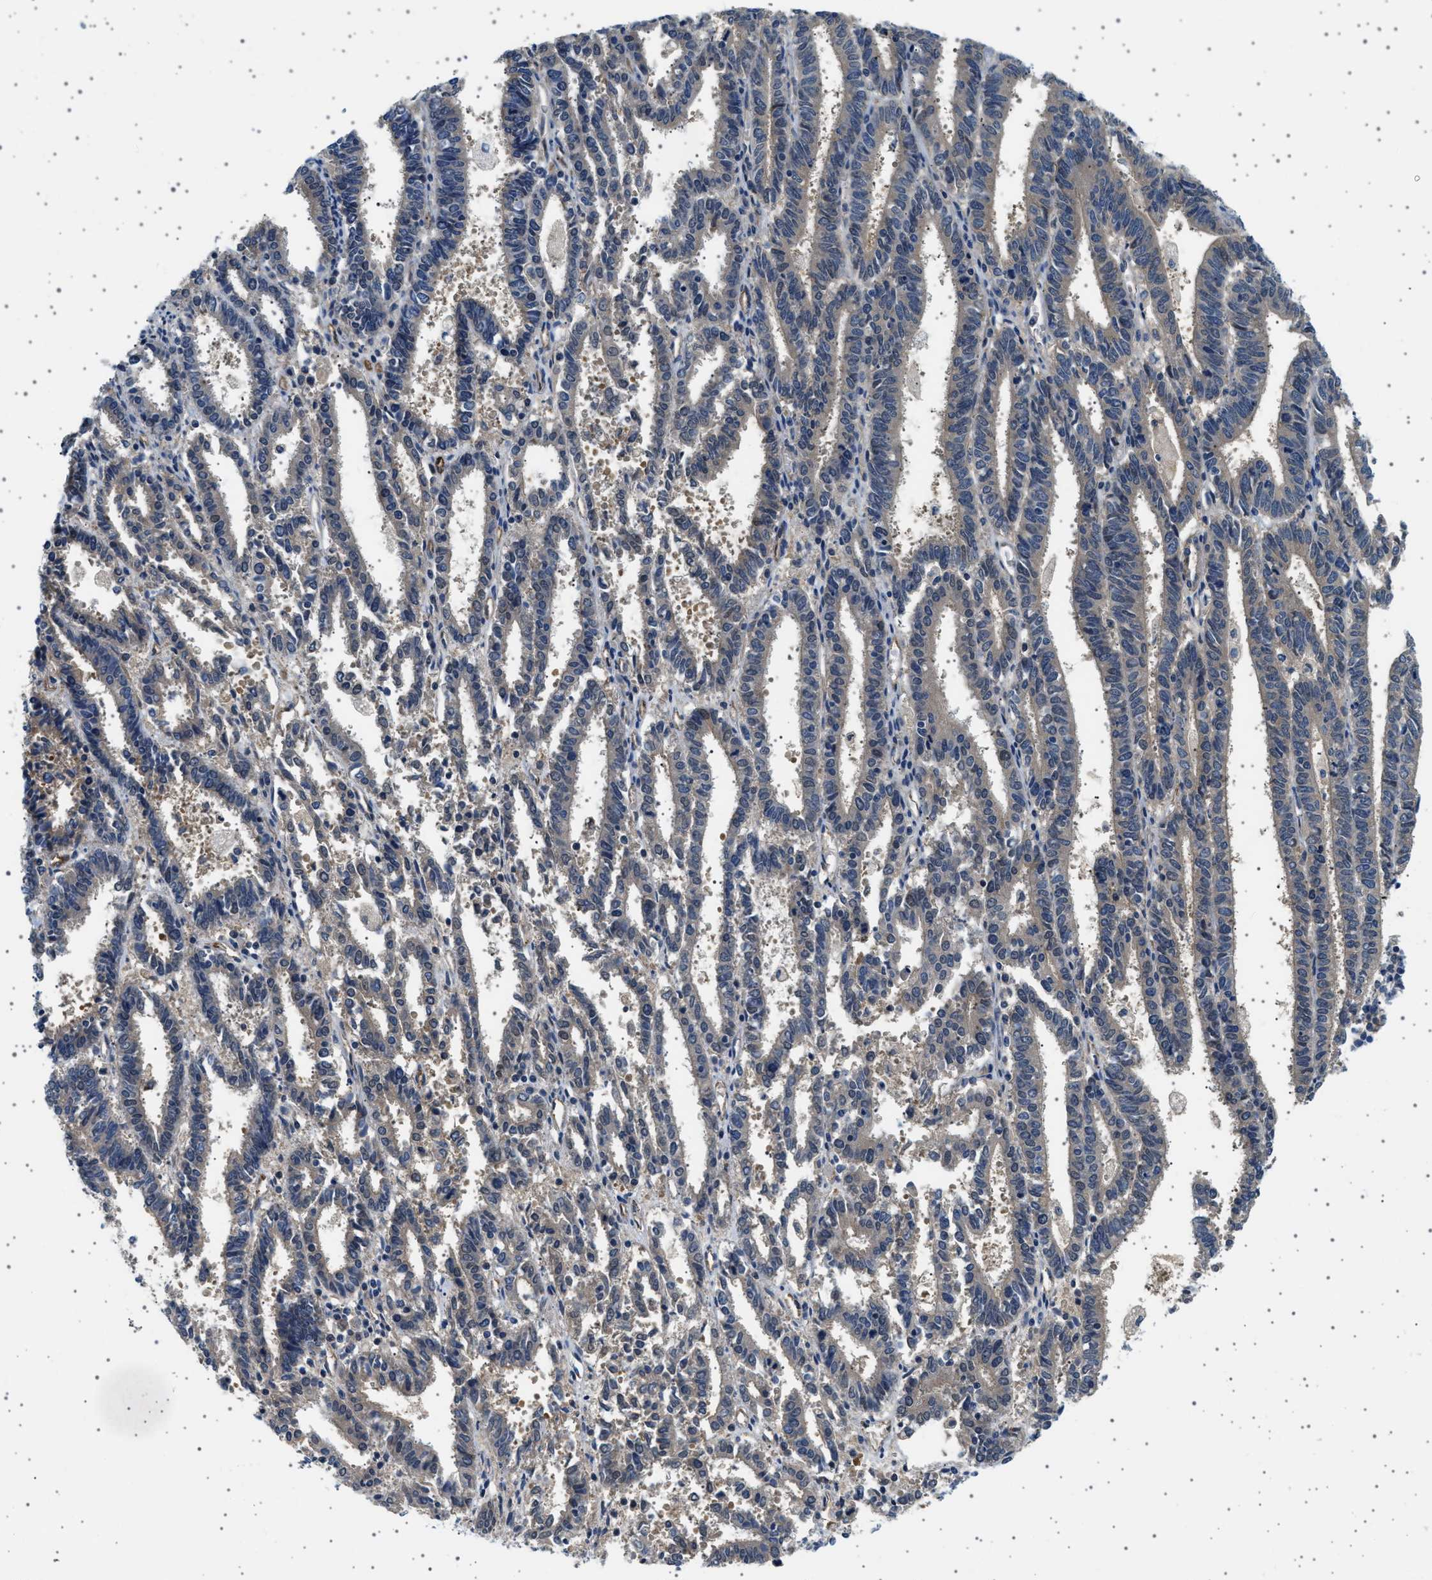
{"staining": {"intensity": "weak", "quantity": "<25%", "location": "cytoplasmic/membranous"}, "tissue": "endometrial cancer", "cell_type": "Tumor cells", "image_type": "cancer", "snomed": [{"axis": "morphology", "description": "Adenocarcinoma, NOS"}, {"axis": "topography", "description": "Uterus"}], "caption": "Immunohistochemistry image of neoplastic tissue: endometrial adenocarcinoma stained with DAB shows no significant protein positivity in tumor cells.", "gene": "PLPP6", "patient": {"sex": "female", "age": 83}}